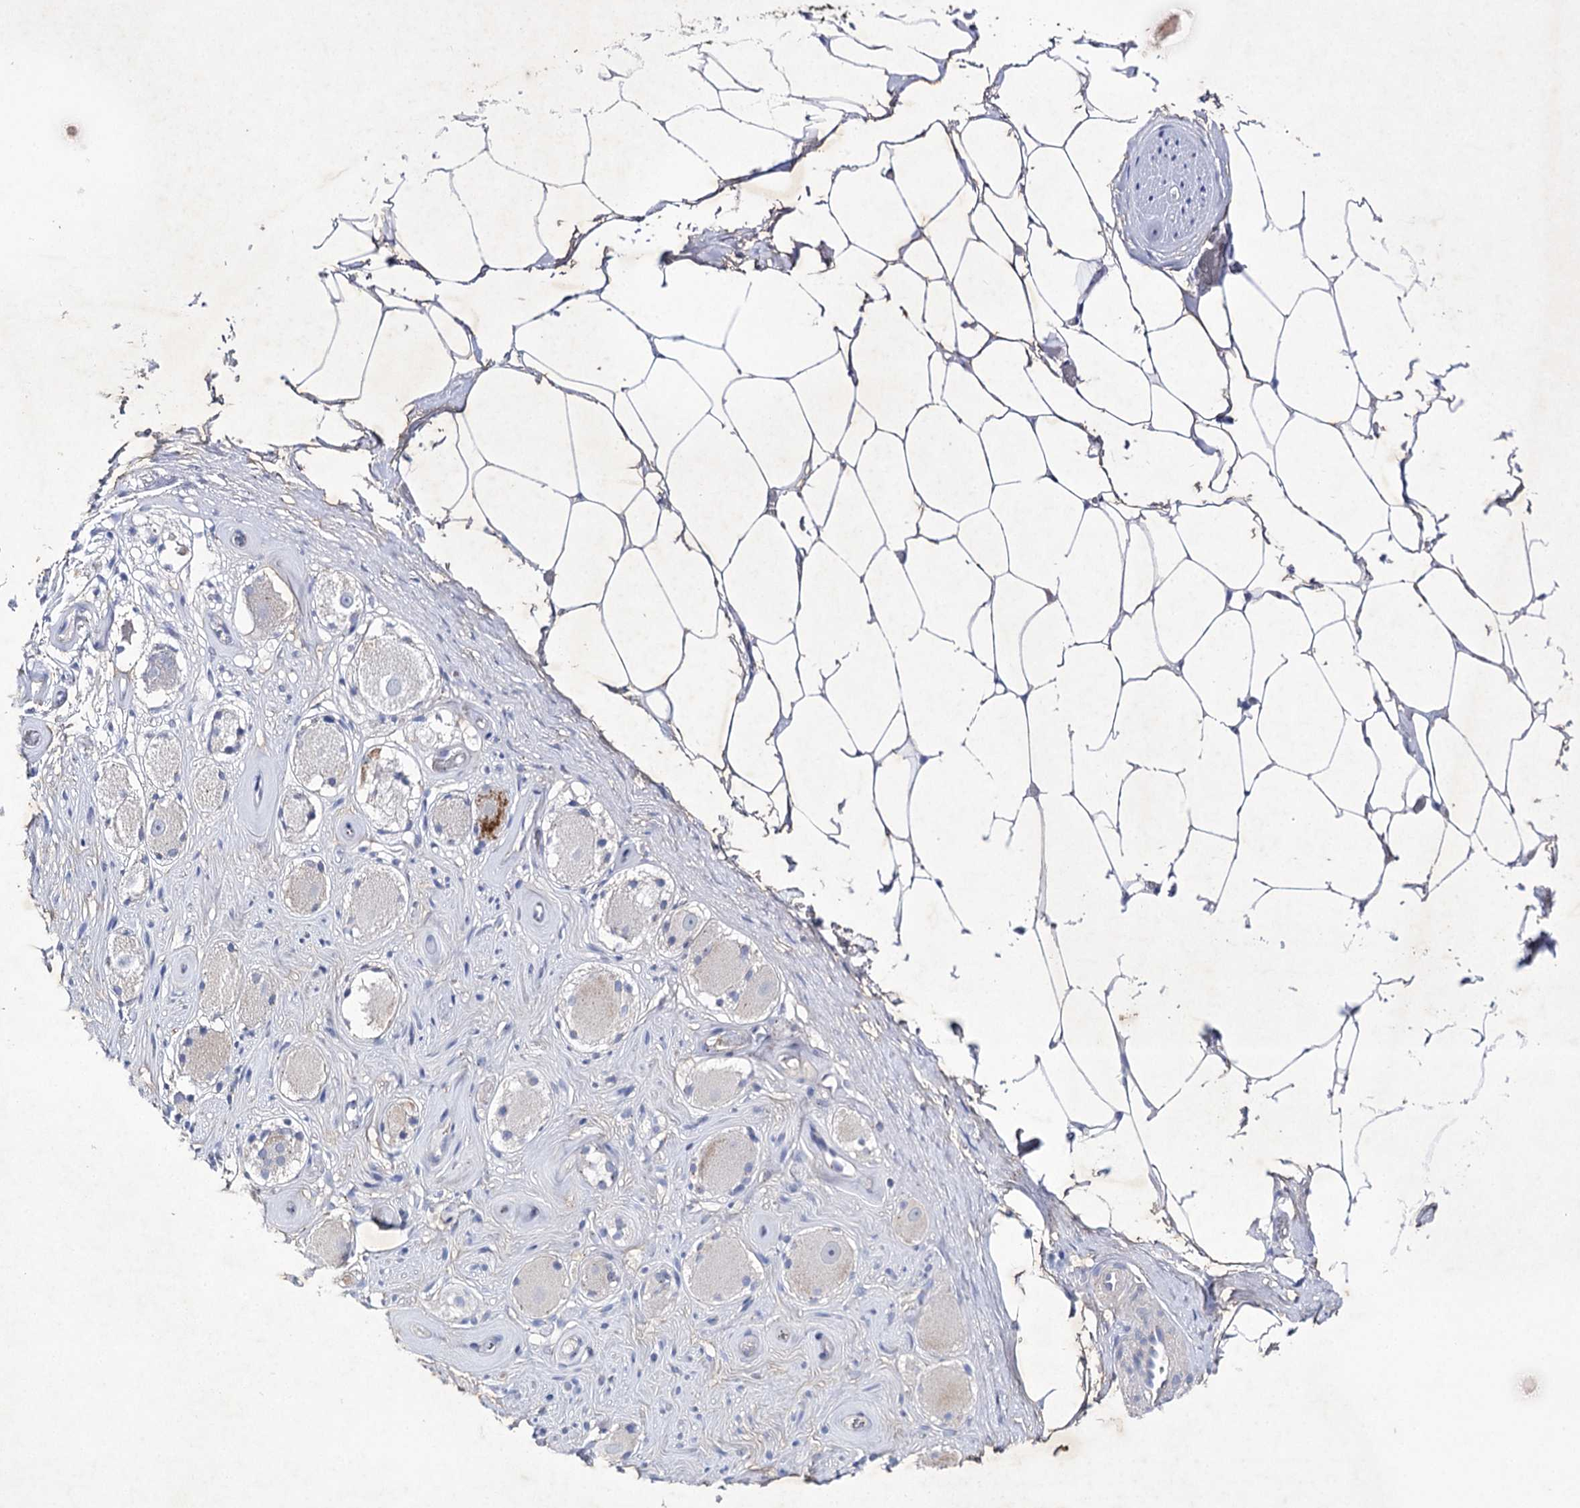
{"staining": {"intensity": "negative", "quantity": "none", "location": "none"}, "tissue": "adipose tissue", "cell_type": "Adipocytes", "image_type": "normal", "snomed": [{"axis": "morphology", "description": "Normal tissue, NOS"}, {"axis": "morphology", "description": "Adenocarcinoma, Low grade"}, {"axis": "topography", "description": "Prostate"}, {"axis": "topography", "description": "Peripheral nerve tissue"}], "caption": "IHC photomicrograph of benign adipose tissue: human adipose tissue stained with DAB (3,3'-diaminobenzidine) exhibits no significant protein positivity in adipocytes.", "gene": "COX15", "patient": {"sex": "male", "age": 63}}